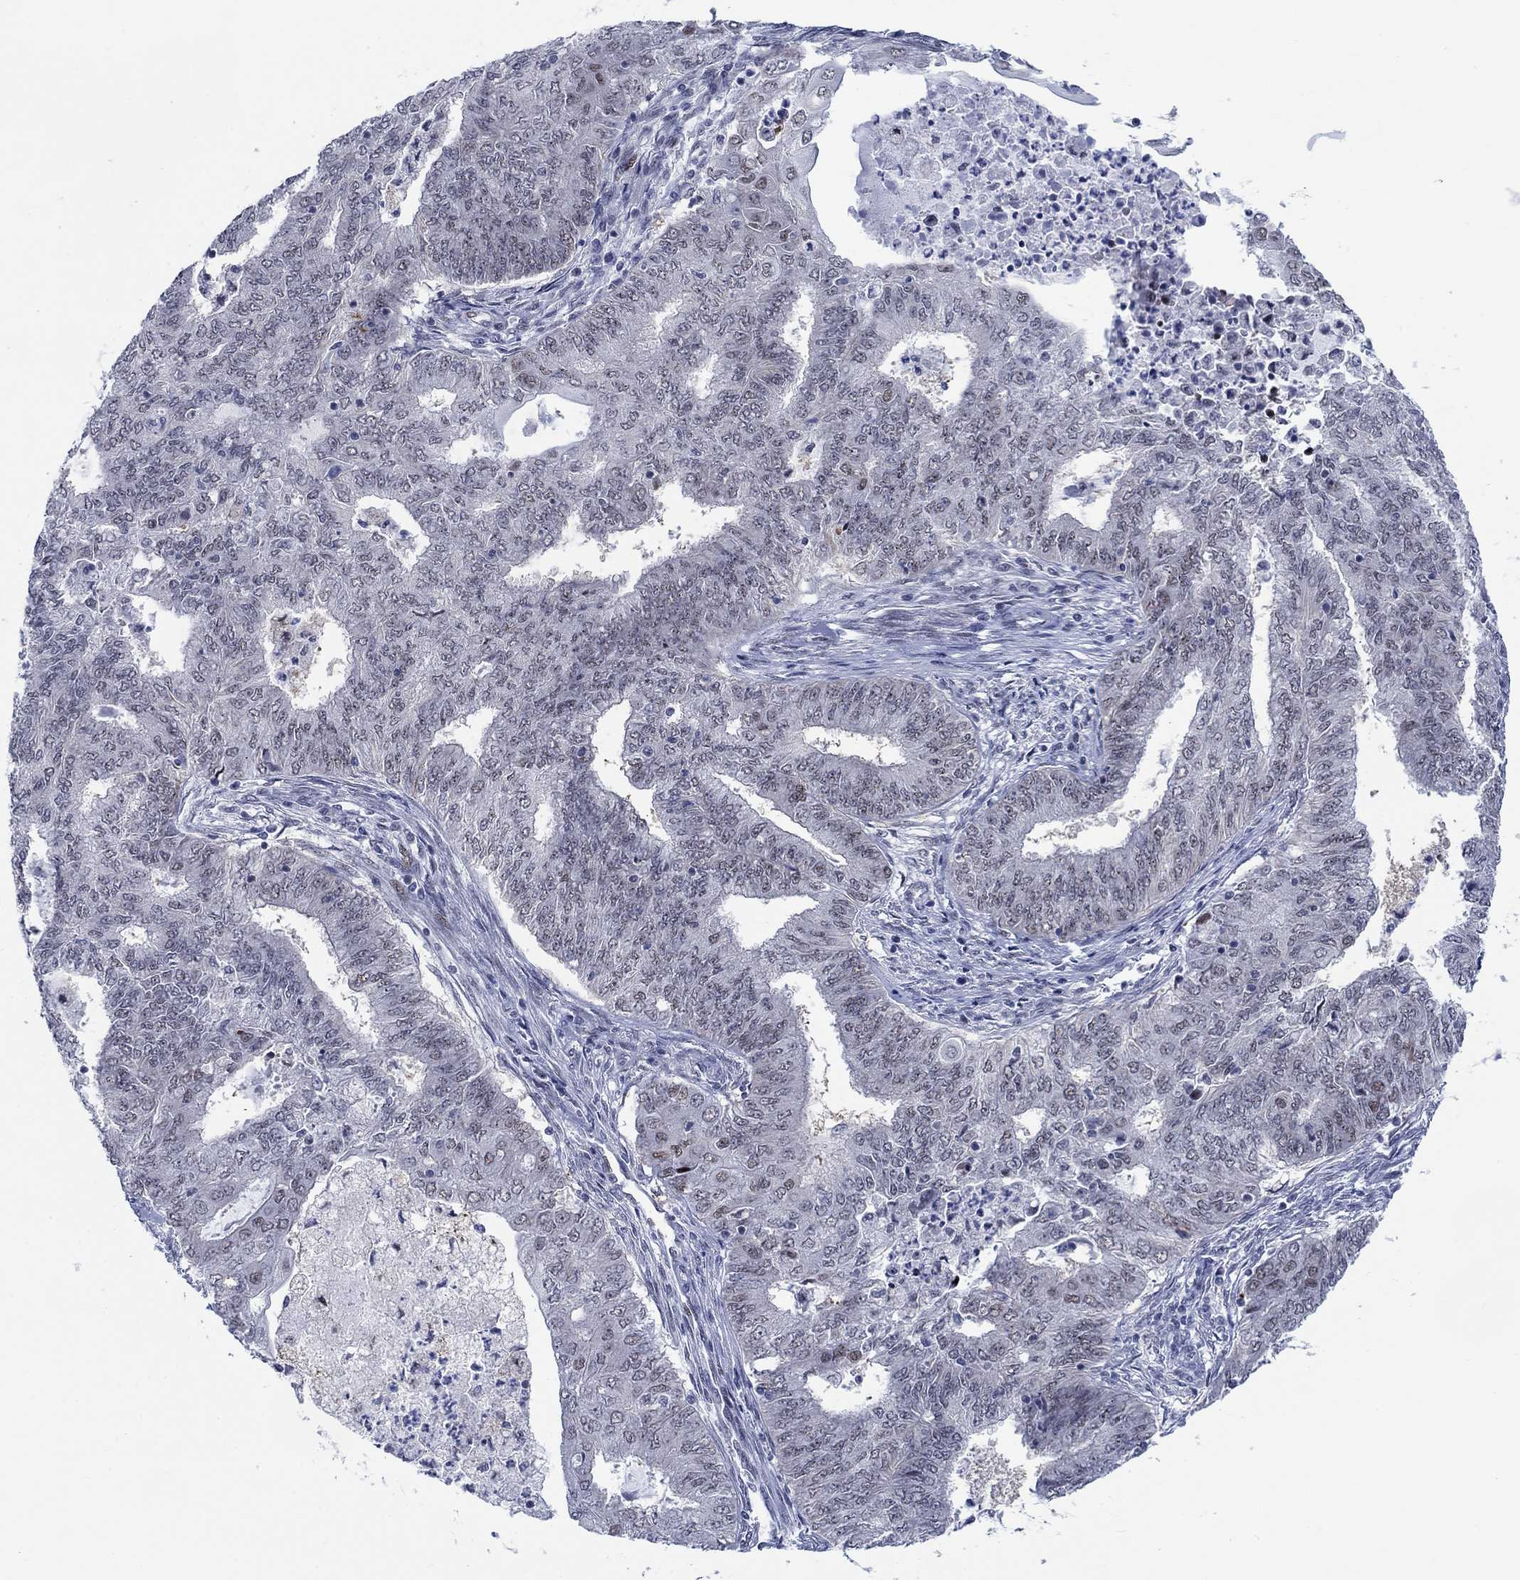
{"staining": {"intensity": "negative", "quantity": "none", "location": "none"}, "tissue": "endometrial cancer", "cell_type": "Tumor cells", "image_type": "cancer", "snomed": [{"axis": "morphology", "description": "Adenocarcinoma, NOS"}, {"axis": "topography", "description": "Endometrium"}], "caption": "This is a histopathology image of immunohistochemistry (IHC) staining of adenocarcinoma (endometrial), which shows no positivity in tumor cells.", "gene": "NEU3", "patient": {"sex": "female", "age": 62}}